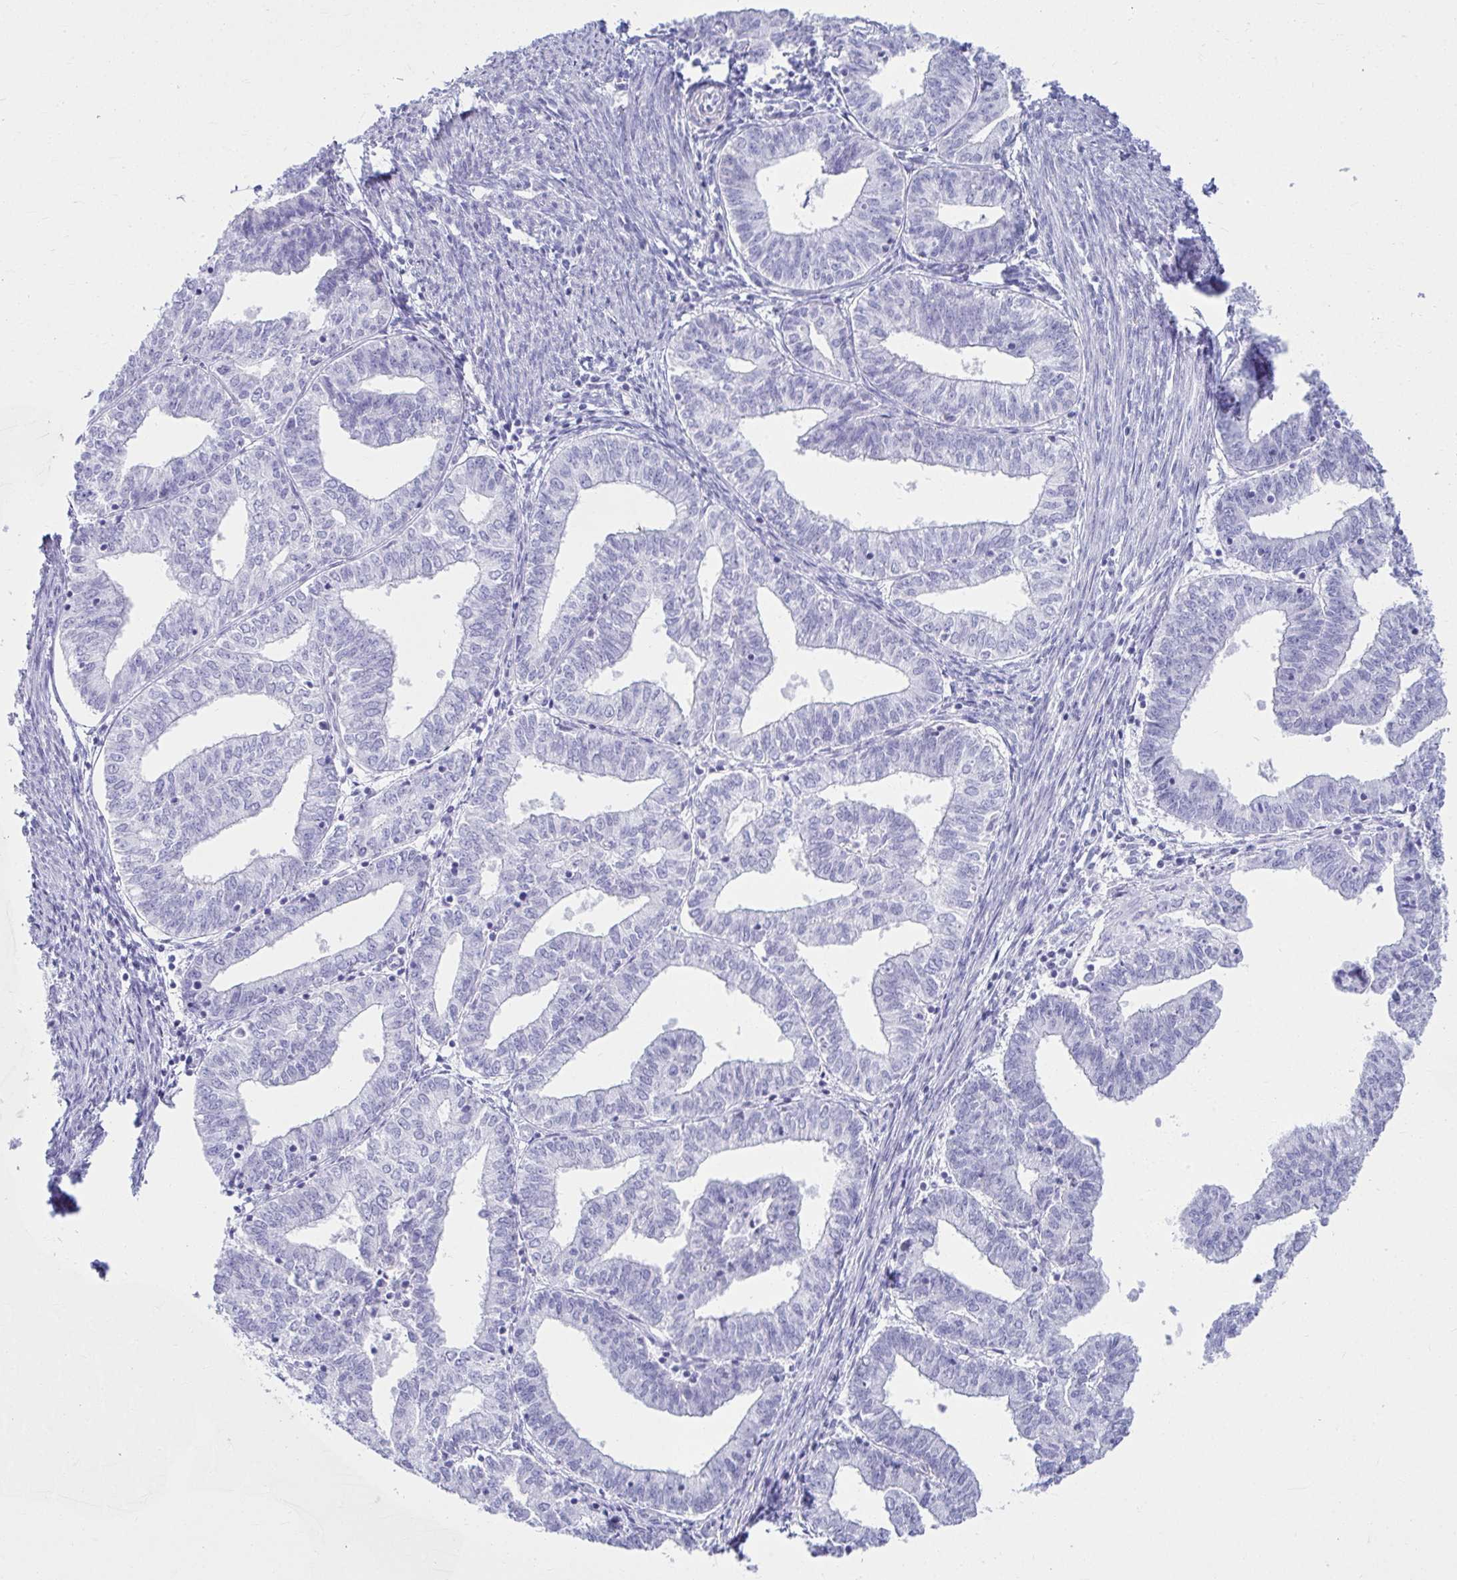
{"staining": {"intensity": "negative", "quantity": "none", "location": "none"}, "tissue": "endometrial cancer", "cell_type": "Tumor cells", "image_type": "cancer", "snomed": [{"axis": "morphology", "description": "Adenocarcinoma, NOS"}, {"axis": "topography", "description": "Endometrium"}], "caption": "Immunohistochemical staining of human endometrial cancer displays no significant staining in tumor cells.", "gene": "ATP4B", "patient": {"sex": "female", "age": 61}}